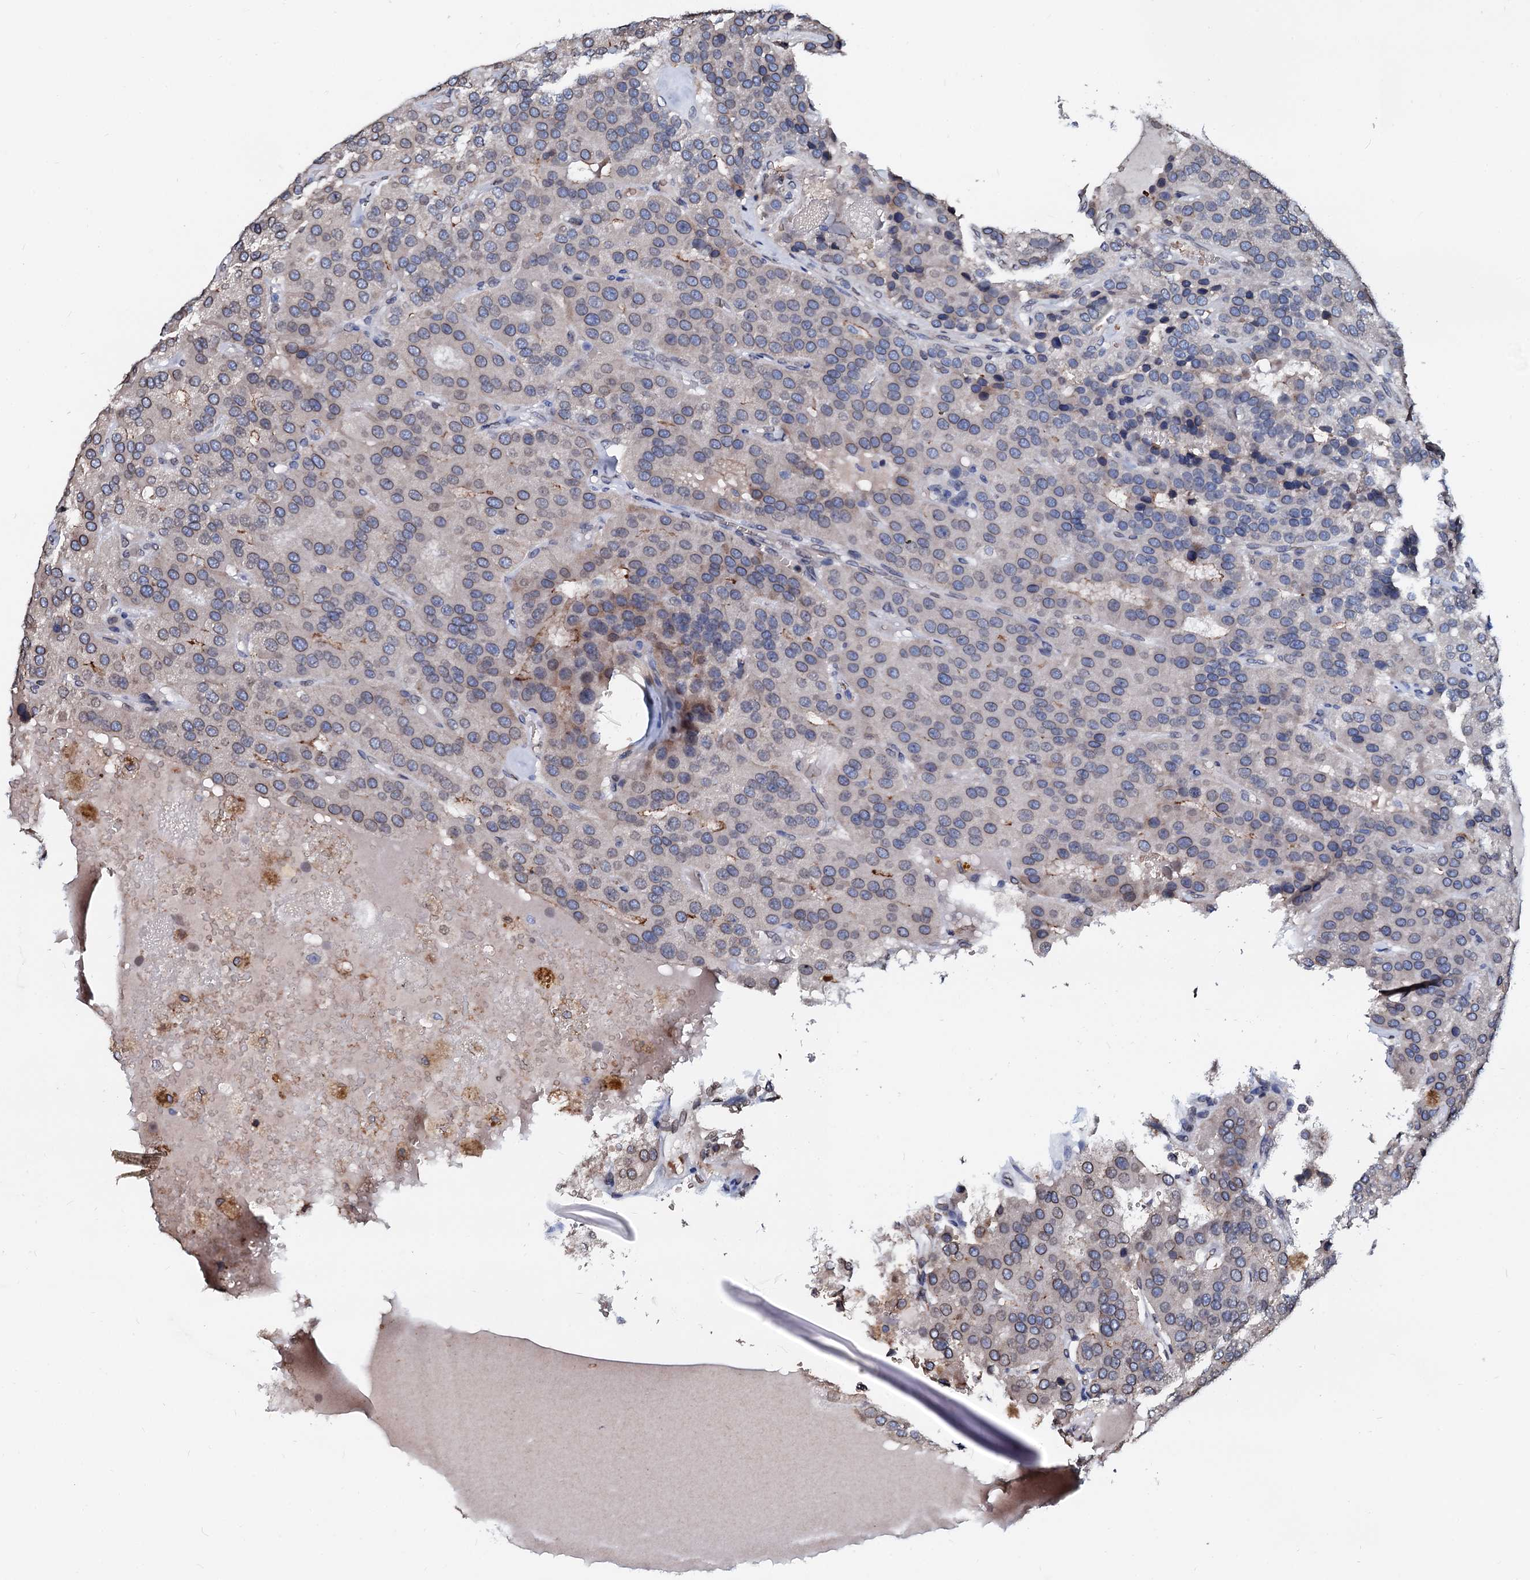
{"staining": {"intensity": "weak", "quantity": "<25%", "location": "cytoplasmic/membranous,nuclear"}, "tissue": "parathyroid gland", "cell_type": "Glandular cells", "image_type": "normal", "snomed": [{"axis": "morphology", "description": "Normal tissue, NOS"}, {"axis": "morphology", "description": "Adenoma, NOS"}, {"axis": "topography", "description": "Parathyroid gland"}], "caption": "This is an IHC photomicrograph of unremarkable human parathyroid gland. There is no staining in glandular cells.", "gene": "NRP2", "patient": {"sex": "female", "age": 86}}